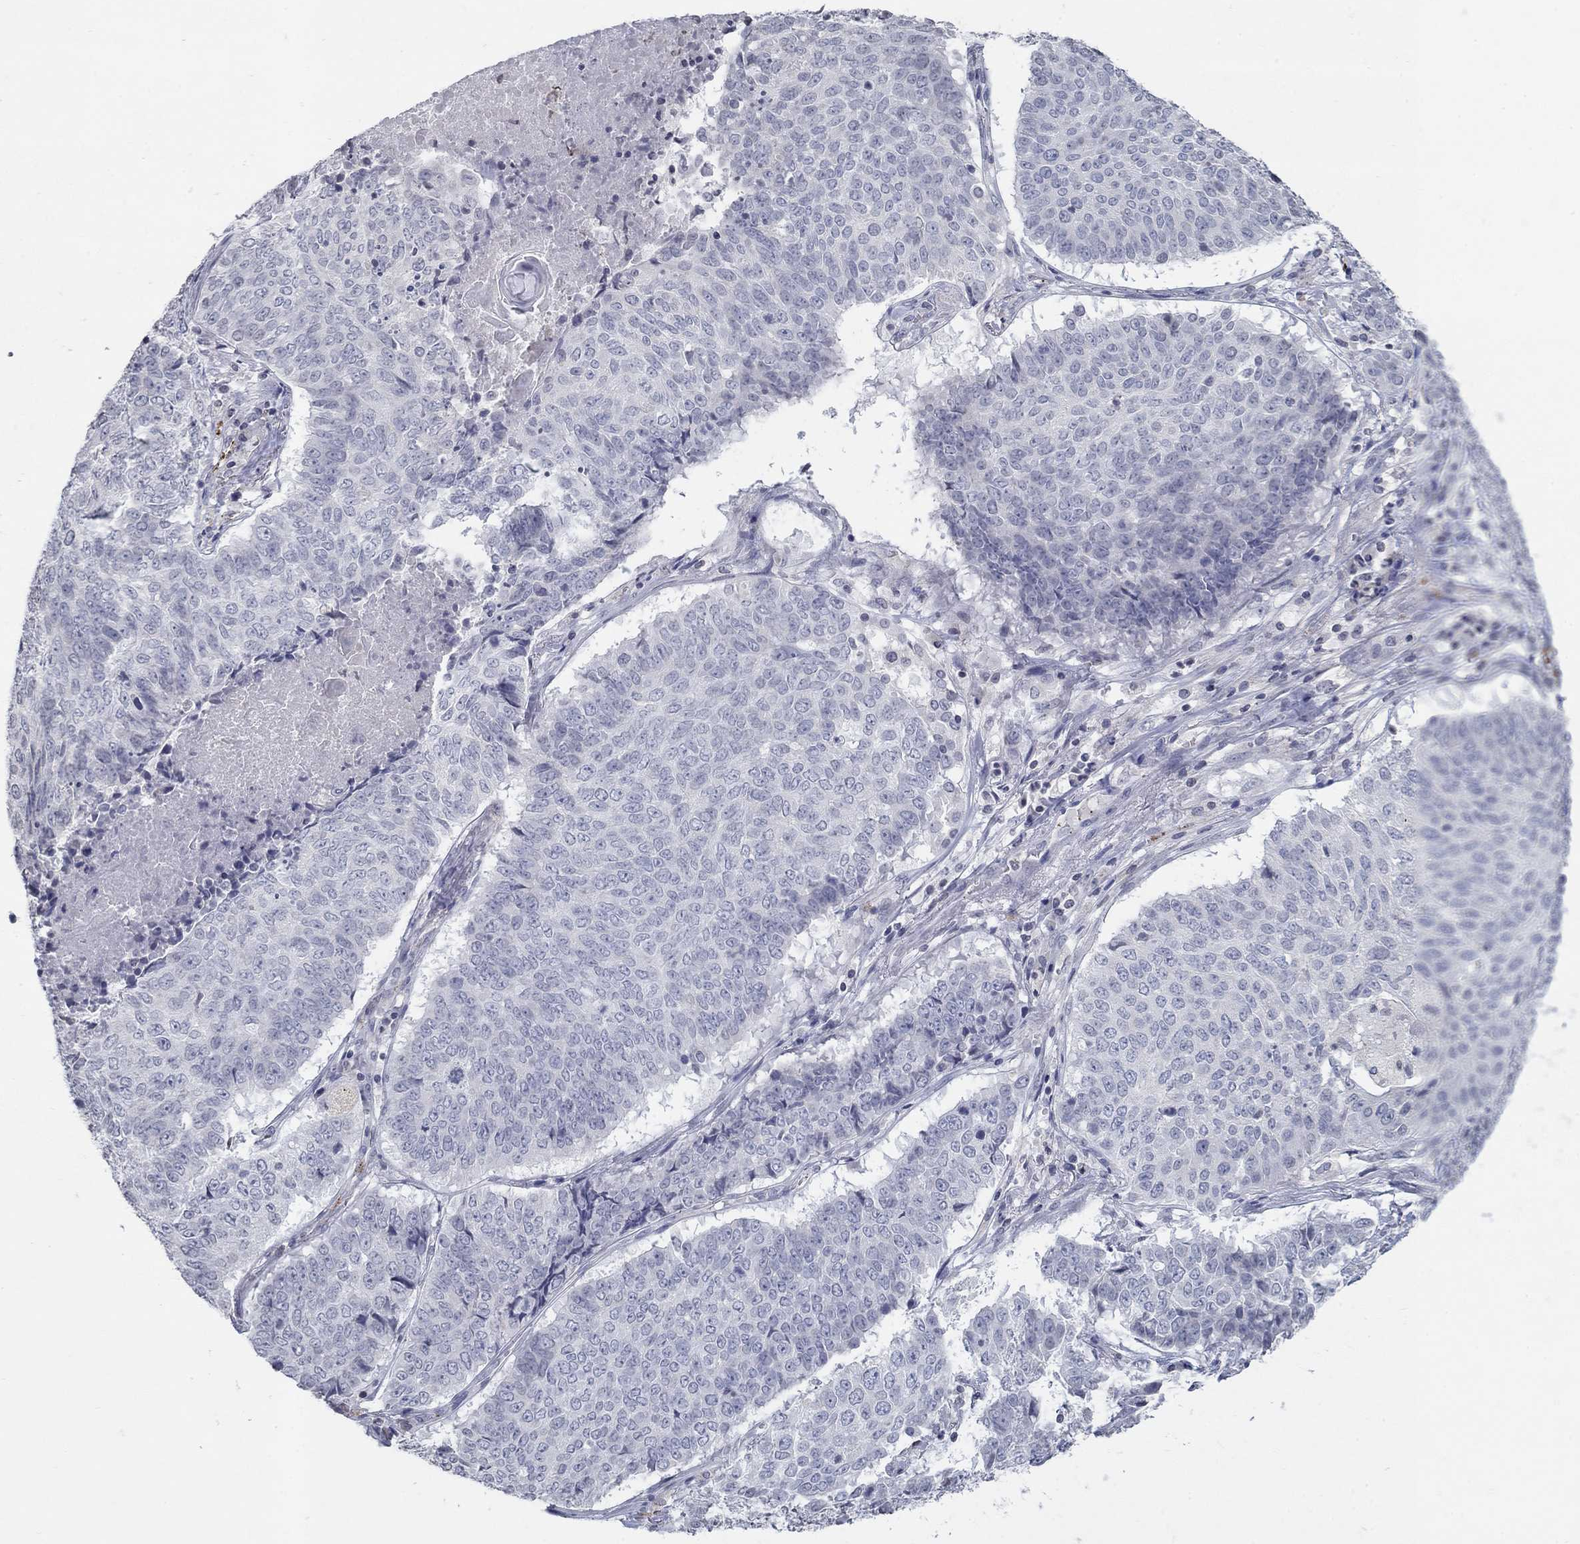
{"staining": {"intensity": "negative", "quantity": "none", "location": "none"}, "tissue": "lung cancer", "cell_type": "Tumor cells", "image_type": "cancer", "snomed": [{"axis": "morphology", "description": "Squamous cell carcinoma, NOS"}, {"axis": "topography", "description": "Lung"}], "caption": "This is an immunohistochemistry image of lung squamous cell carcinoma. There is no staining in tumor cells.", "gene": "TINAG", "patient": {"sex": "male", "age": 64}}